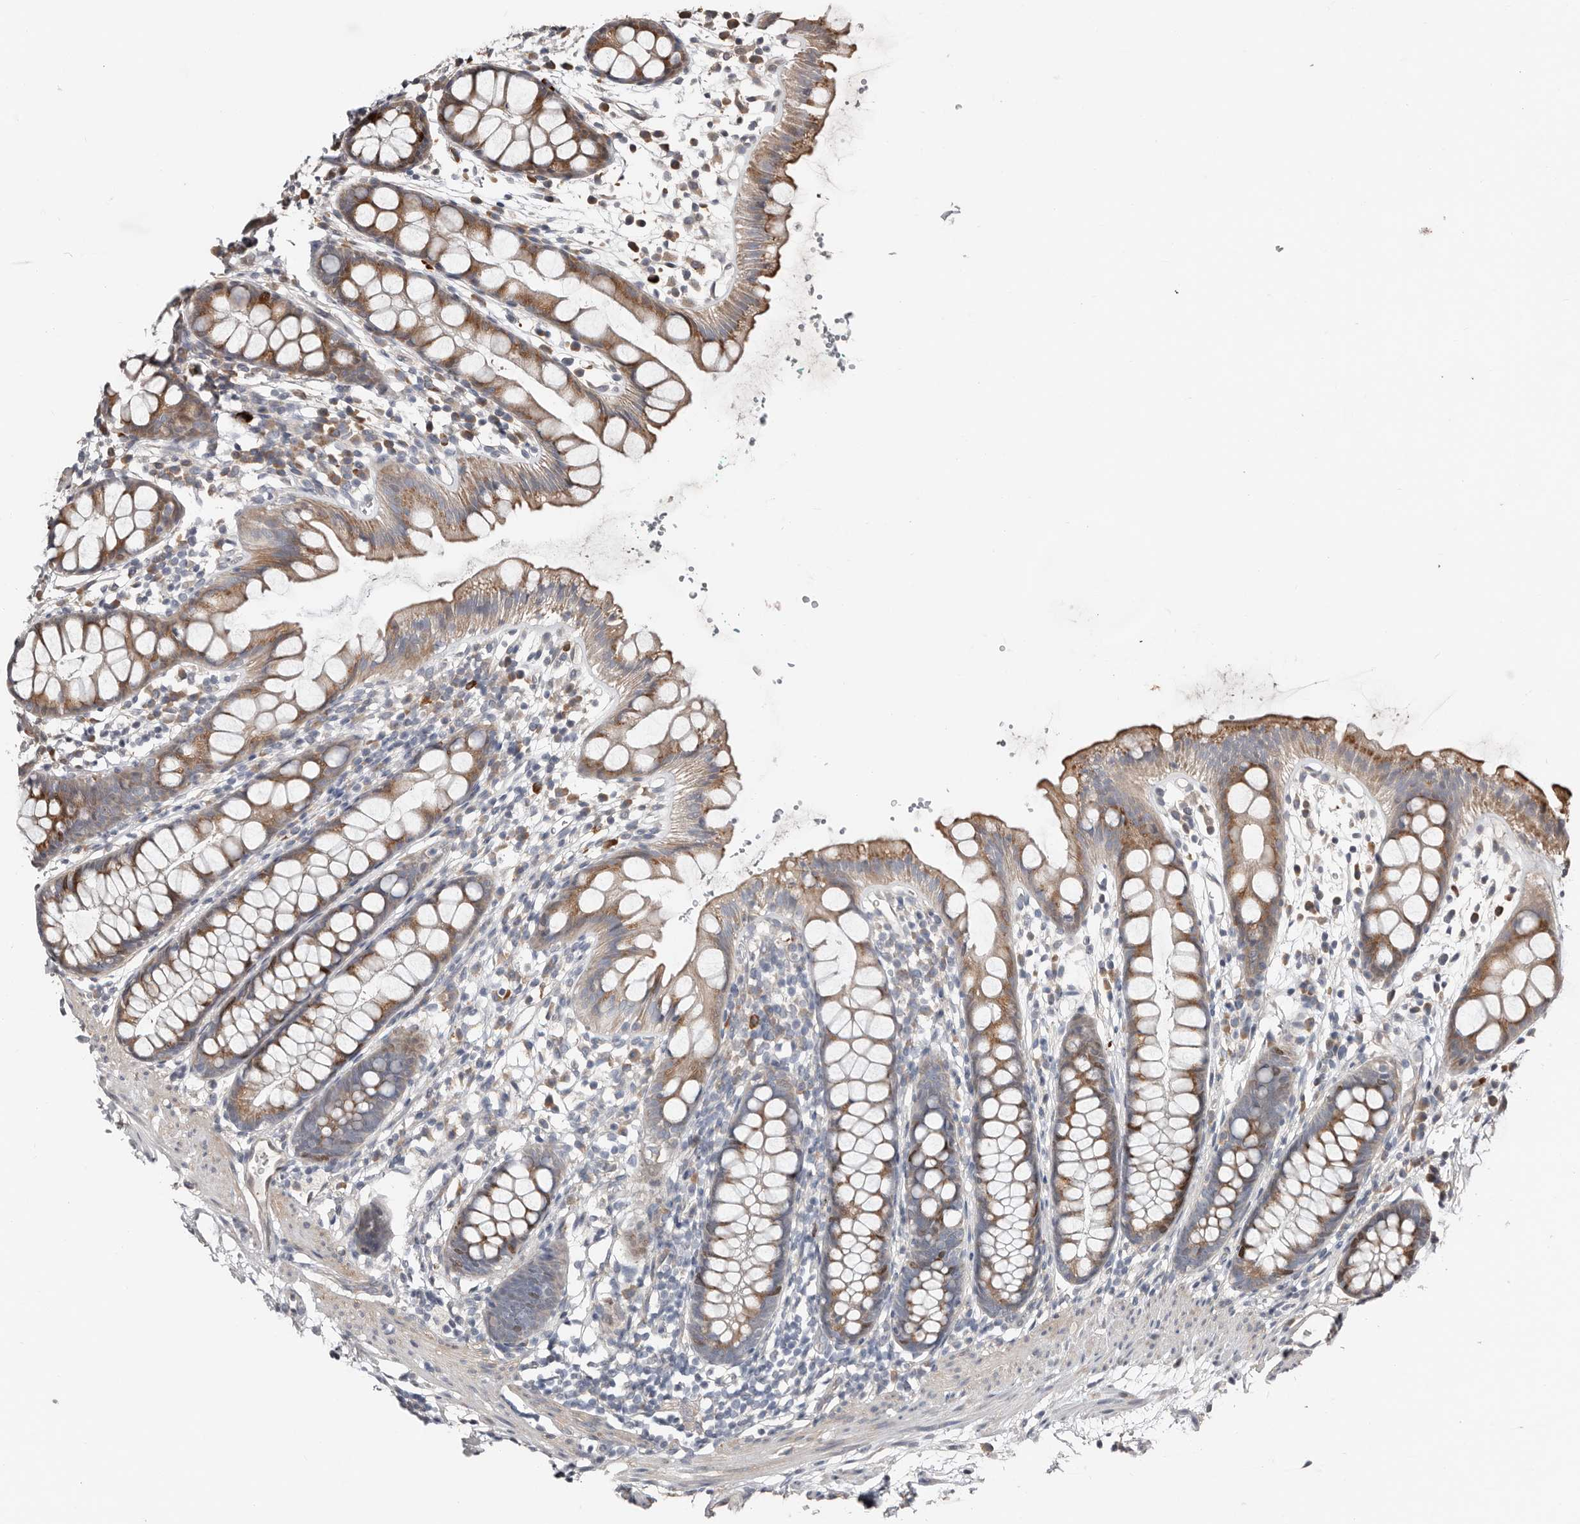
{"staining": {"intensity": "moderate", "quantity": ">75%", "location": "cytoplasmic/membranous"}, "tissue": "rectum", "cell_type": "Glandular cells", "image_type": "normal", "snomed": [{"axis": "morphology", "description": "Normal tissue, NOS"}, {"axis": "topography", "description": "Rectum"}], "caption": "Normal rectum displays moderate cytoplasmic/membranous positivity in approximately >75% of glandular cells, visualized by immunohistochemistry.", "gene": "SMYD4", "patient": {"sex": "female", "age": 65}}